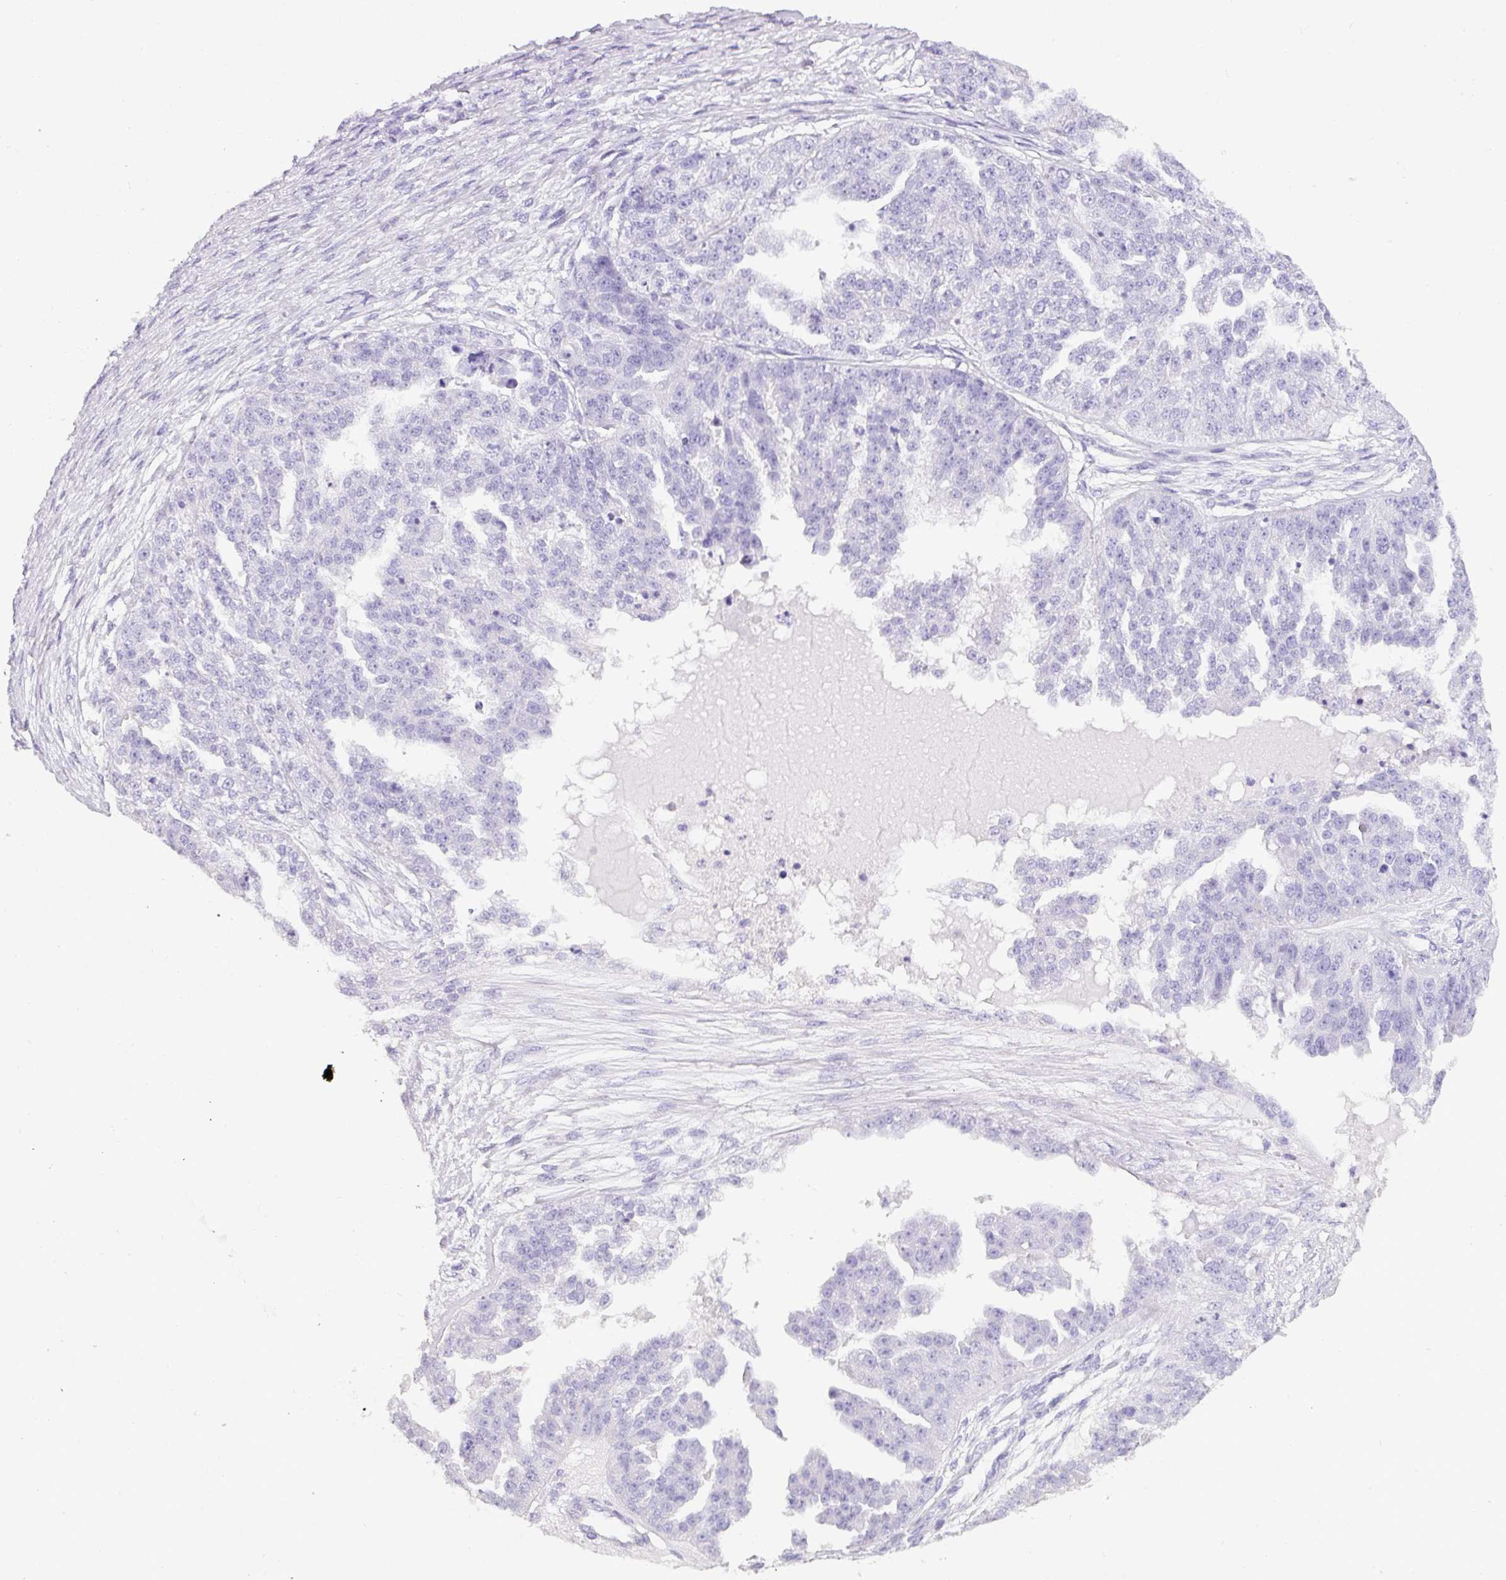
{"staining": {"intensity": "negative", "quantity": "none", "location": "none"}, "tissue": "ovarian cancer", "cell_type": "Tumor cells", "image_type": "cancer", "snomed": [{"axis": "morphology", "description": "Cystadenocarcinoma, serous, NOS"}, {"axis": "topography", "description": "Ovary"}], "caption": "Photomicrograph shows no significant protein expression in tumor cells of ovarian cancer.", "gene": "NAPSA", "patient": {"sex": "female", "age": 58}}